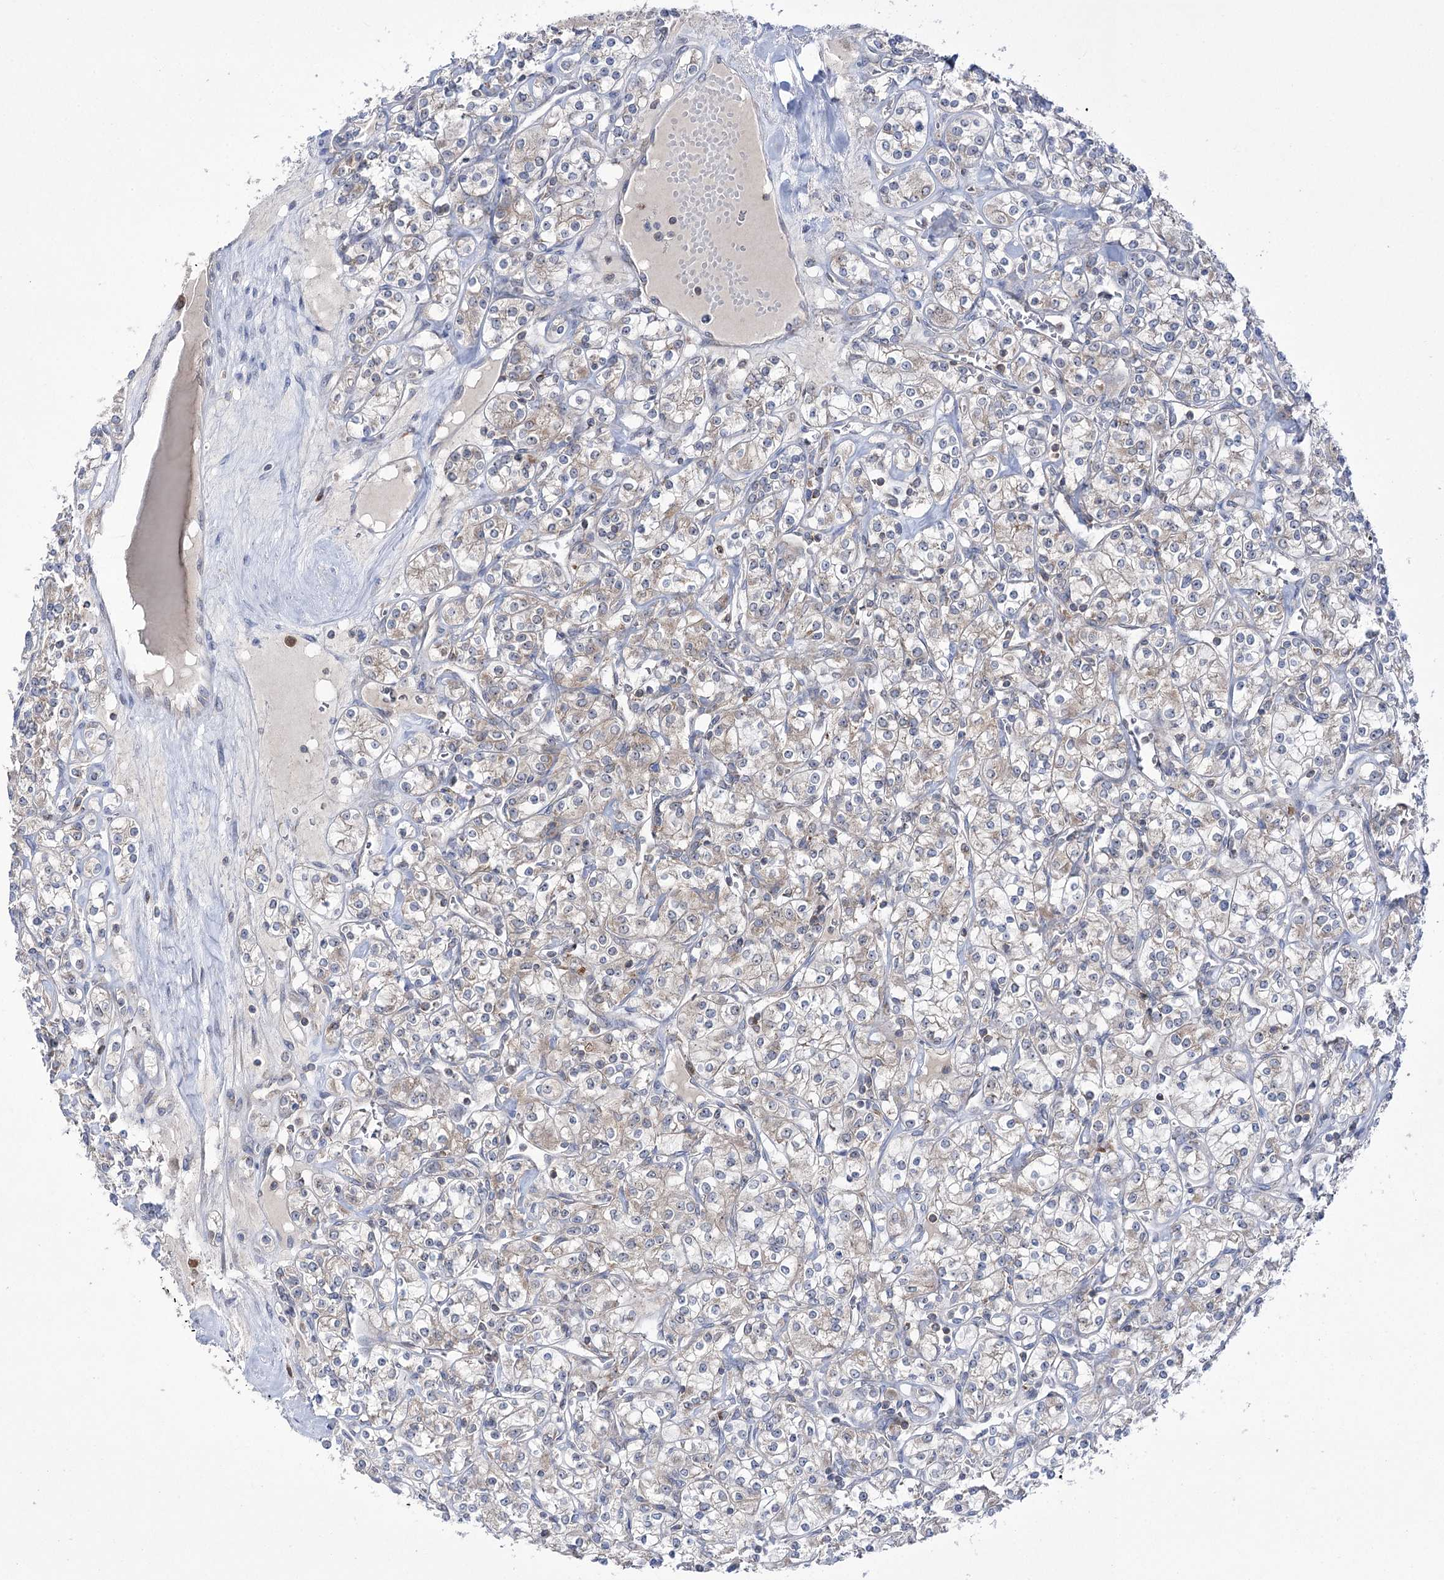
{"staining": {"intensity": "weak", "quantity": "<25%", "location": "cytoplasmic/membranous"}, "tissue": "renal cancer", "cell_type": "Tumor cells", "image_type": "cancer", "snomed": [{"axis": "morphology", "description": "Adenocarcinoma, NOS"}, {"axis": "topography", "description": "Kidney"}], "caption": "Renal adenocarcinoma stained for a protein using IHC displays no positivity tumor cells.", "gene": "ZNF622", "patient": {"sex": "male", "age": 77}}